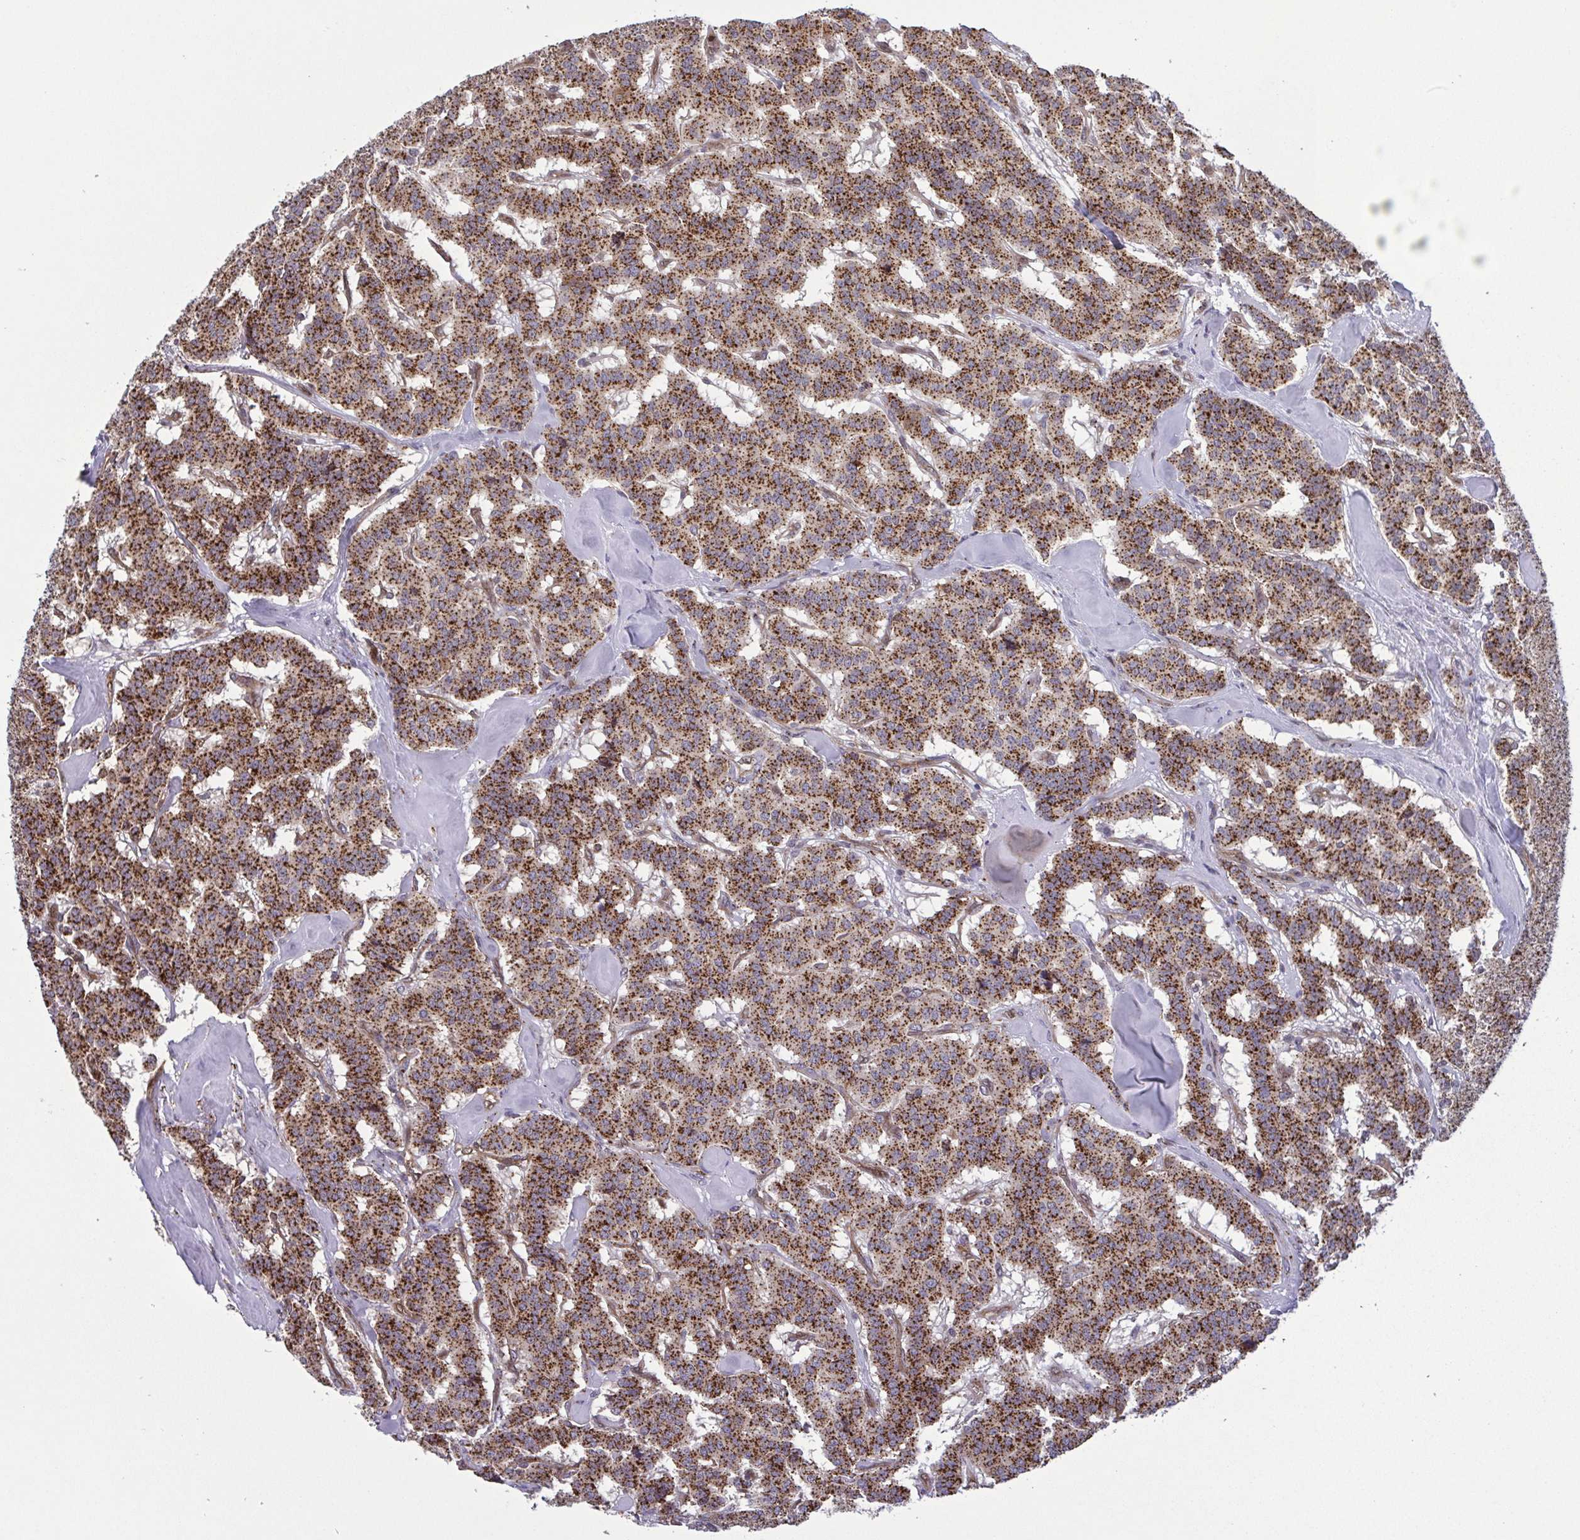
{"staining": {"intensity": "strong", "quantity": ">75%", "location": "cytoplasmic/membranous"}, "tissue": "carcinoid", "cell_type": "Tumor cells", "image_type": "cancer", "snomed": [{"axis": "morphology", "description": "Normal tissue, NOS"}, {"axis": "morphology", "description": "Carcinoid, malignant, NOS"}, {"axis": "topography", "description": "Lung"}], "caption": "Tumor cells display high levels of strong cytoplasmic/membranous positivity in approximately >75% of cells in human malignant carcinoid.", "gene": "CHMP1B", "patient": {"sex": "female", "age": 46}}